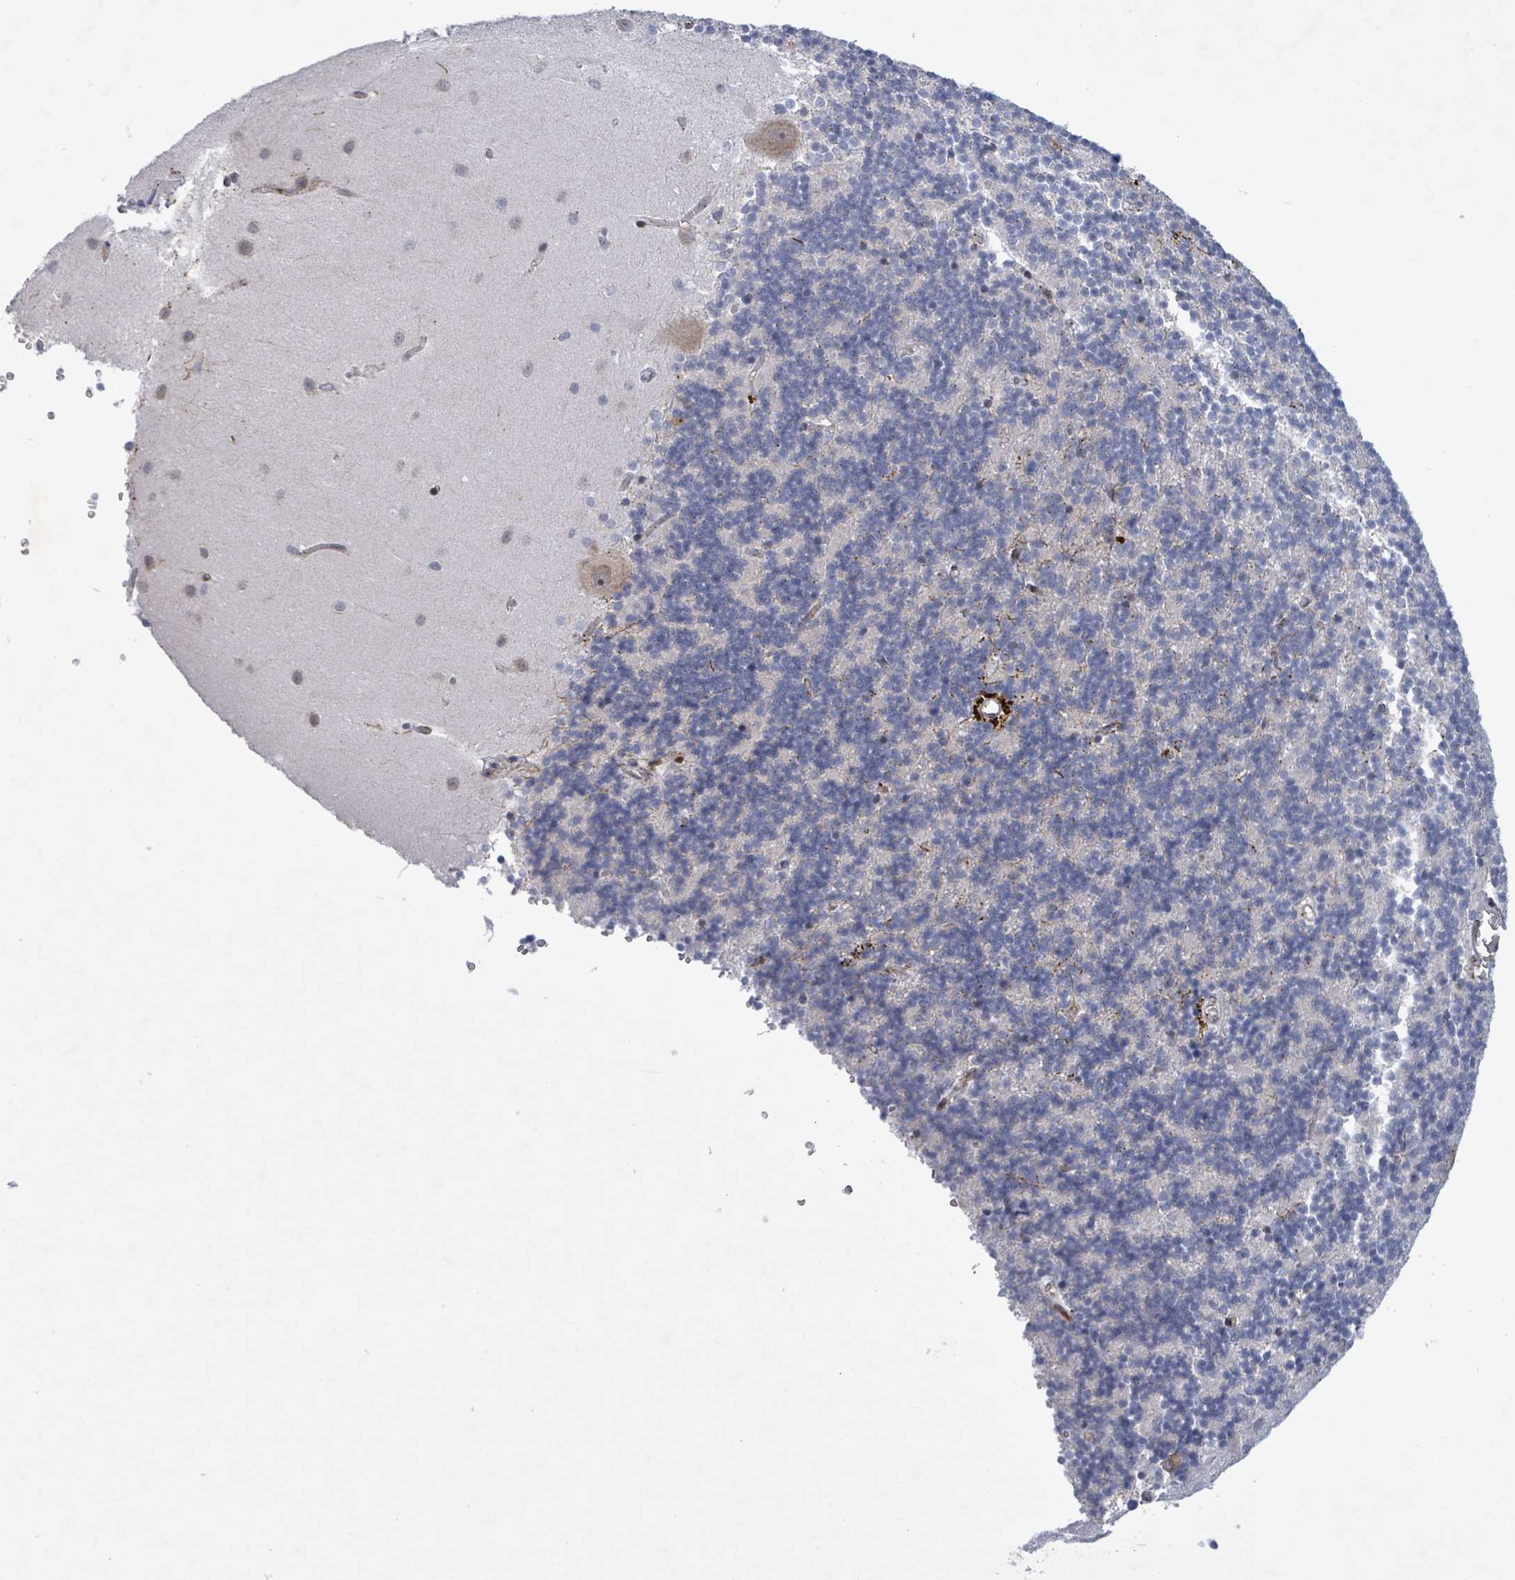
{"staining": {"intensity": "negative", "quantity": "none", "location": "none"}, "tissue": "cerebellum", "cell_type": "Cells in granular layer", "image_type": "normal", "snomed": [{"axis": "morphology", "description": "Normal tissue, NOS"}, {"axis": "topography", "description": "Cerebellum"}], "caption": "The micrograph exhibits no significant staining in cells in granular layer of cerebellum.", "gene": "TUSC1", "patient": {"sex": "male", "age": 54}}